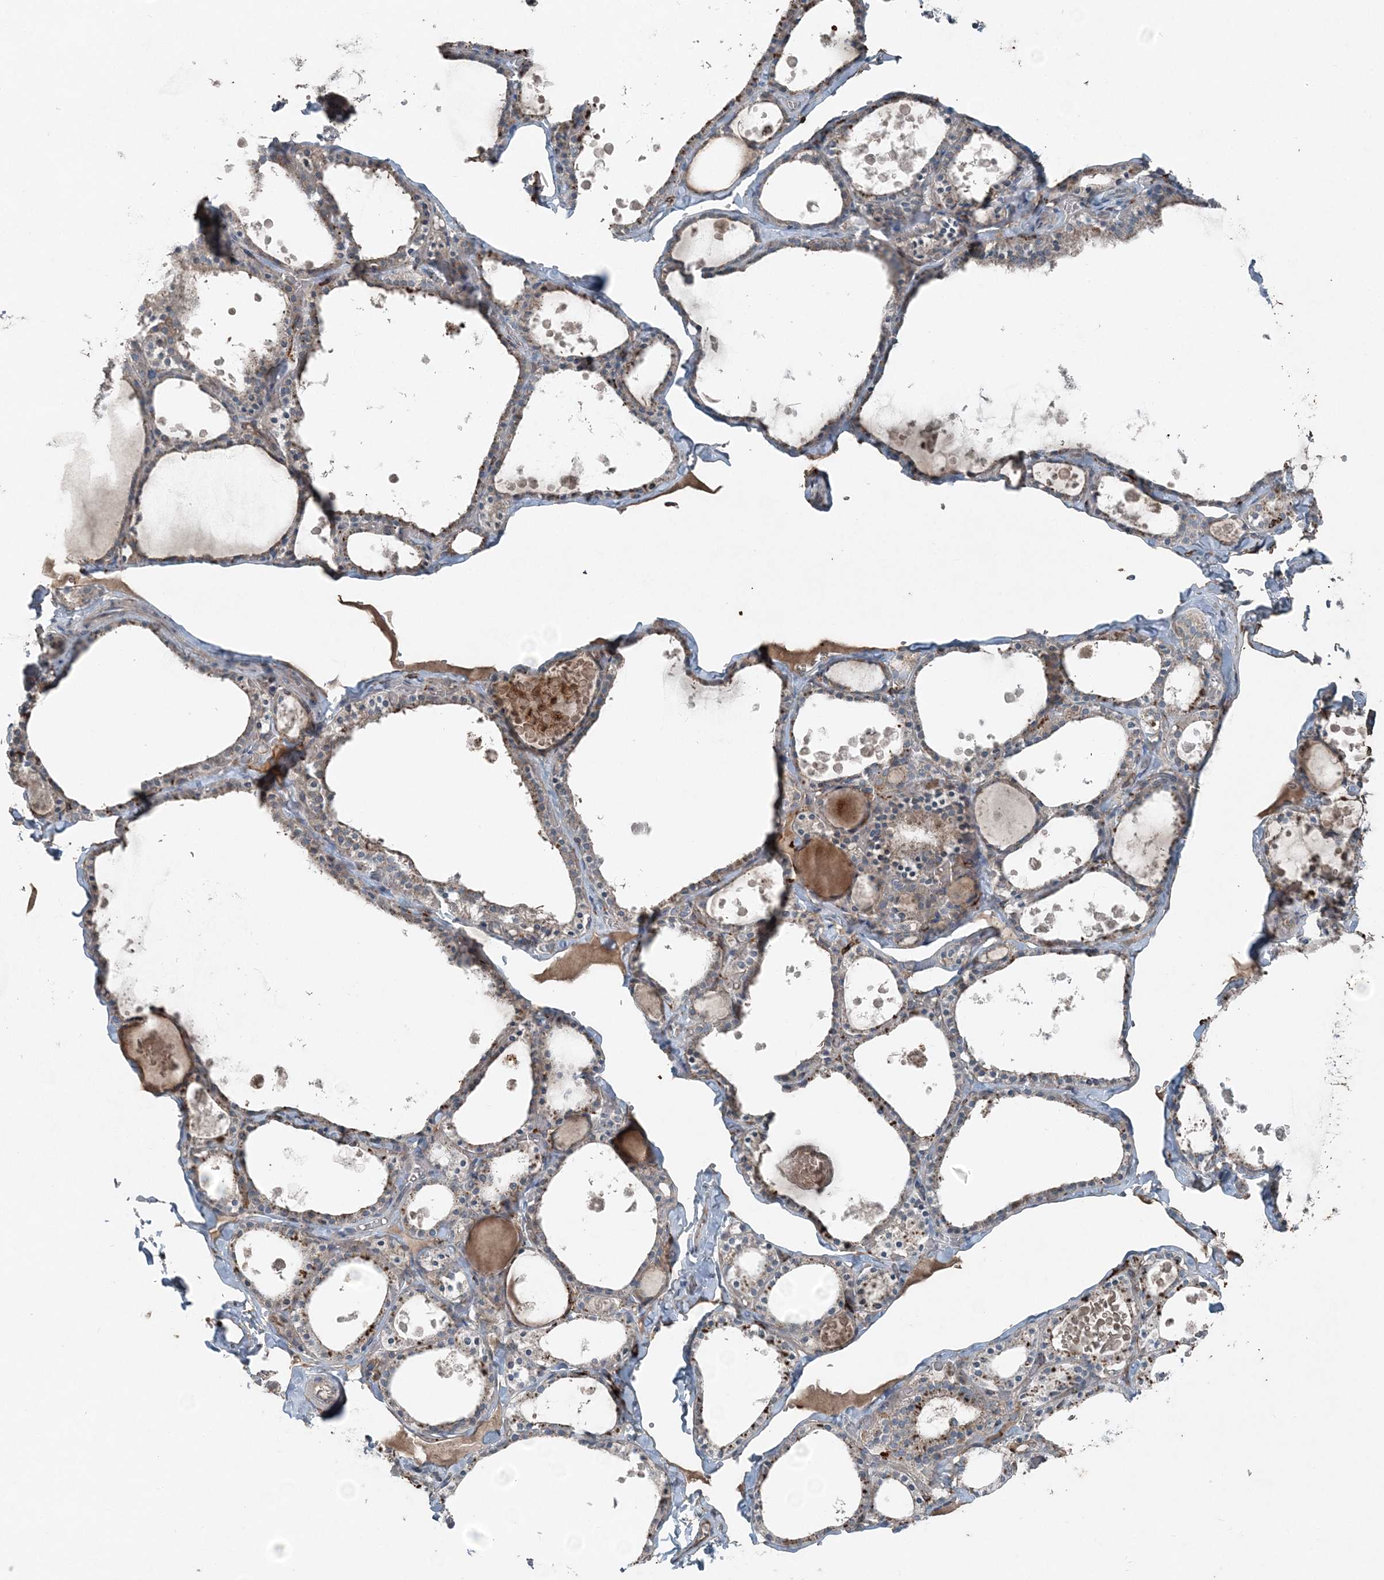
{"staining": {"intensity": "weak", "quantity": ">75%", "location": "cytoplasmic/membranous"}, "tissue": "thyroid gland", "cell_type": "Glandular cells", "image_type": "normal", "snomed": [{"axis": "morphology", "description": "Normal tissue, NOS"}, {"axis": "topography", "description": "Thyroid gland"}], "caption": "Thyroid gland stained for a protein displays weak cytoplasmic/membranous positivity in glandular cells. Using DAB (3,3'-diaminobenzidine) (brown) and hematoxylin (blue) stains, captured at high magnification using brightfield microscopy.", "gene": "KY", "patient": {"sex": "male", "age": 56}}